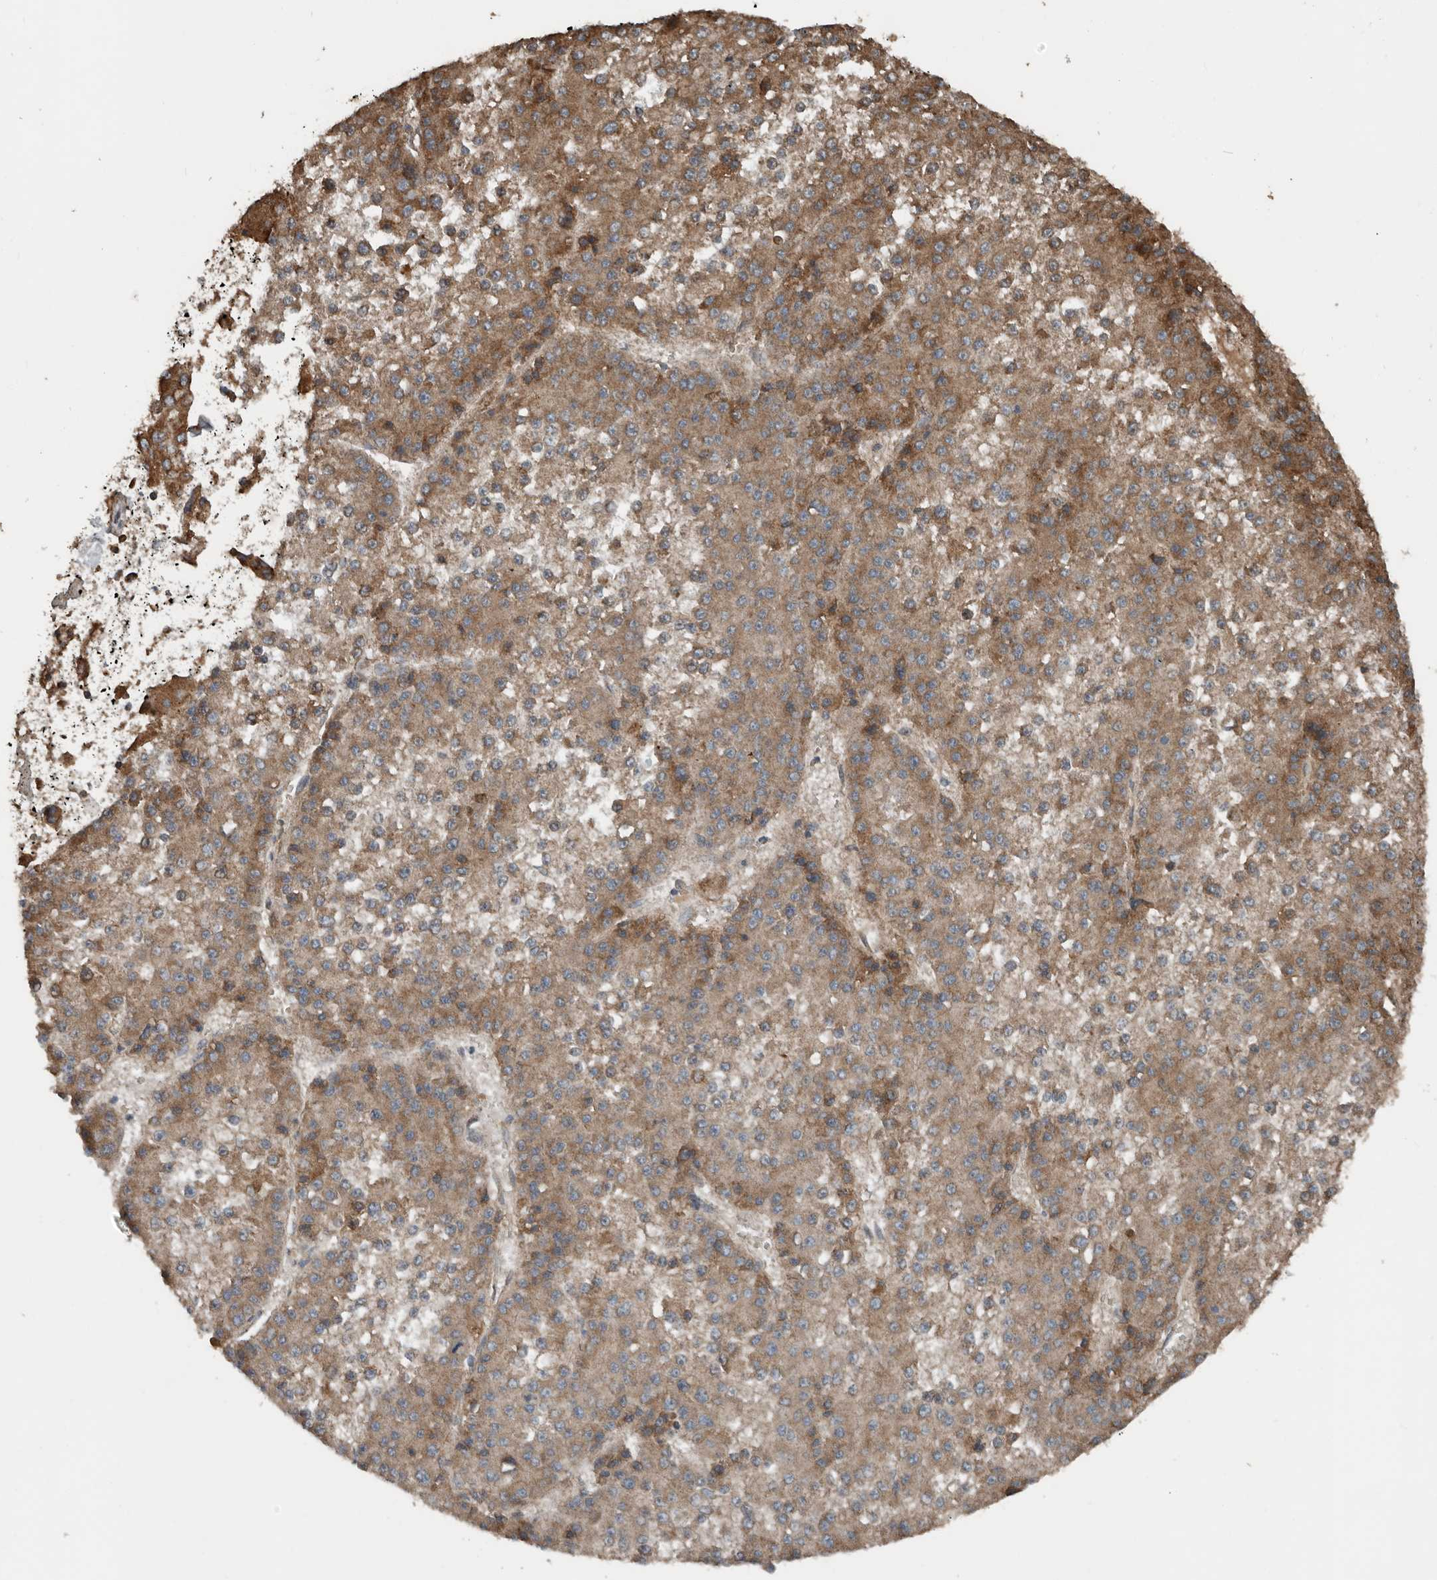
{"staining": {"intensity": "moderate", "quantity": ">75%", "location": "cytoplasmic/membranous"}, "tissue": "liver cancer", "cell_type": "Tumor cells", "image_type": "cancer", "snomed": [{"axis": "morphology", "description": "Carcinoma, Hepatocellular, NOS"}, {"axis": "topography", "description": "Liver"}], "caption": "This photomicrograph exhibits IHC staining of hepatocellular carcinoma (liver), with medium moderate cytoplasmic/membranous expression in approximately >75% of tumor cells.", "gene": "RNF207", "patient": {"sex": "female", "age": 73}}